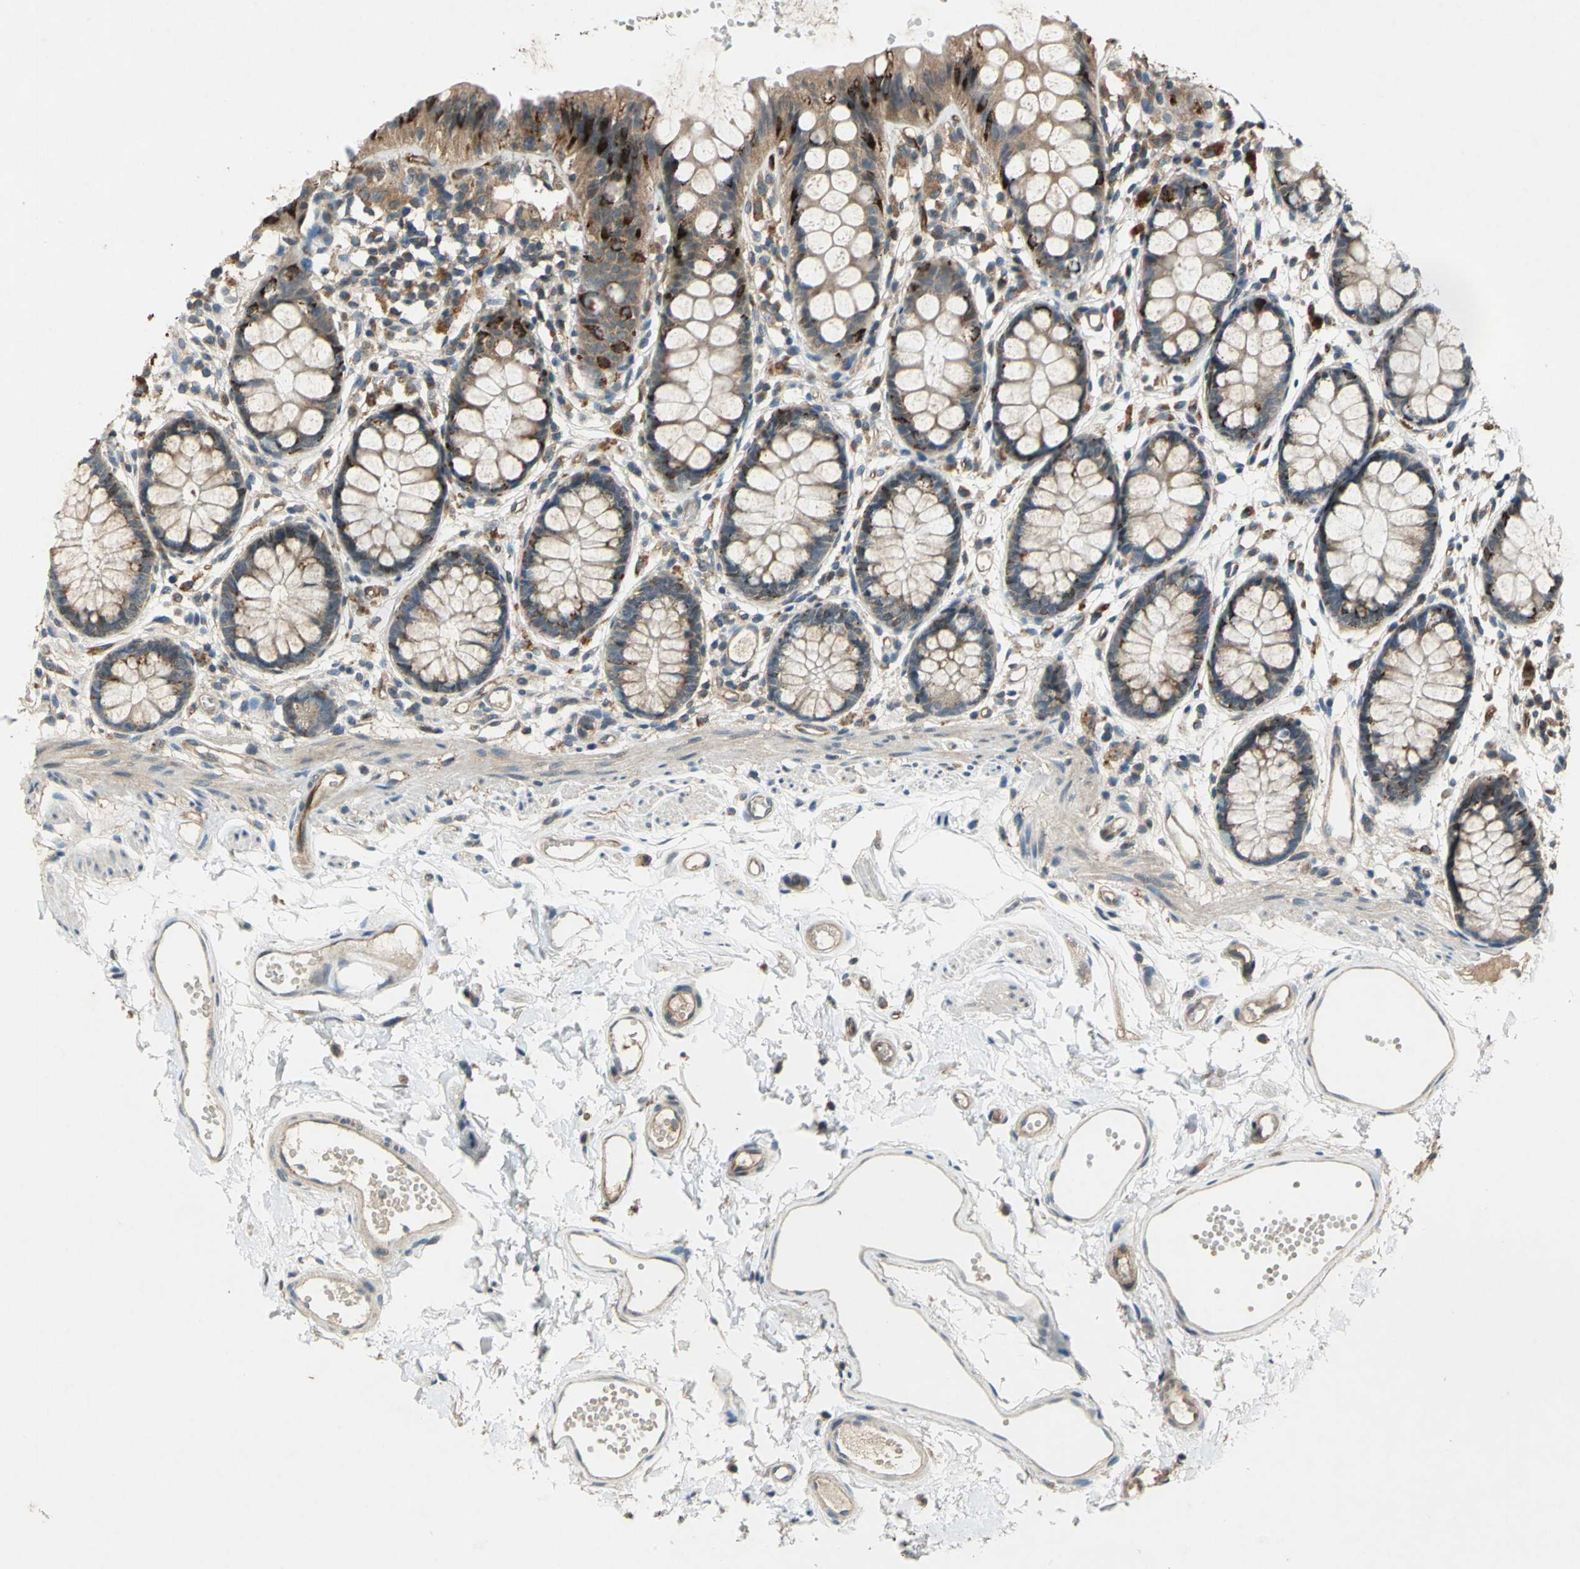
{"staining": {"intensity": "moderate", "quantity": ">75%", "location": "cytoplasmic/membranous"}, "tissue": "rectum", "cell_type": "Glandular cells", "image_type": "normal", "snomed": [{"axis": "morphology", "description": "Normal tissue, NOS"}, {"axis": "topography", "description": "Rectum"}], "caption": "There is medium levels of moderate cytoplasmic/membranous staining in glandular cells of normal rectum, as demonstrated by immunohistochemical staining (brown color).", "gene": "EMCN", "patient": {"sex": "female", "age": 66}}